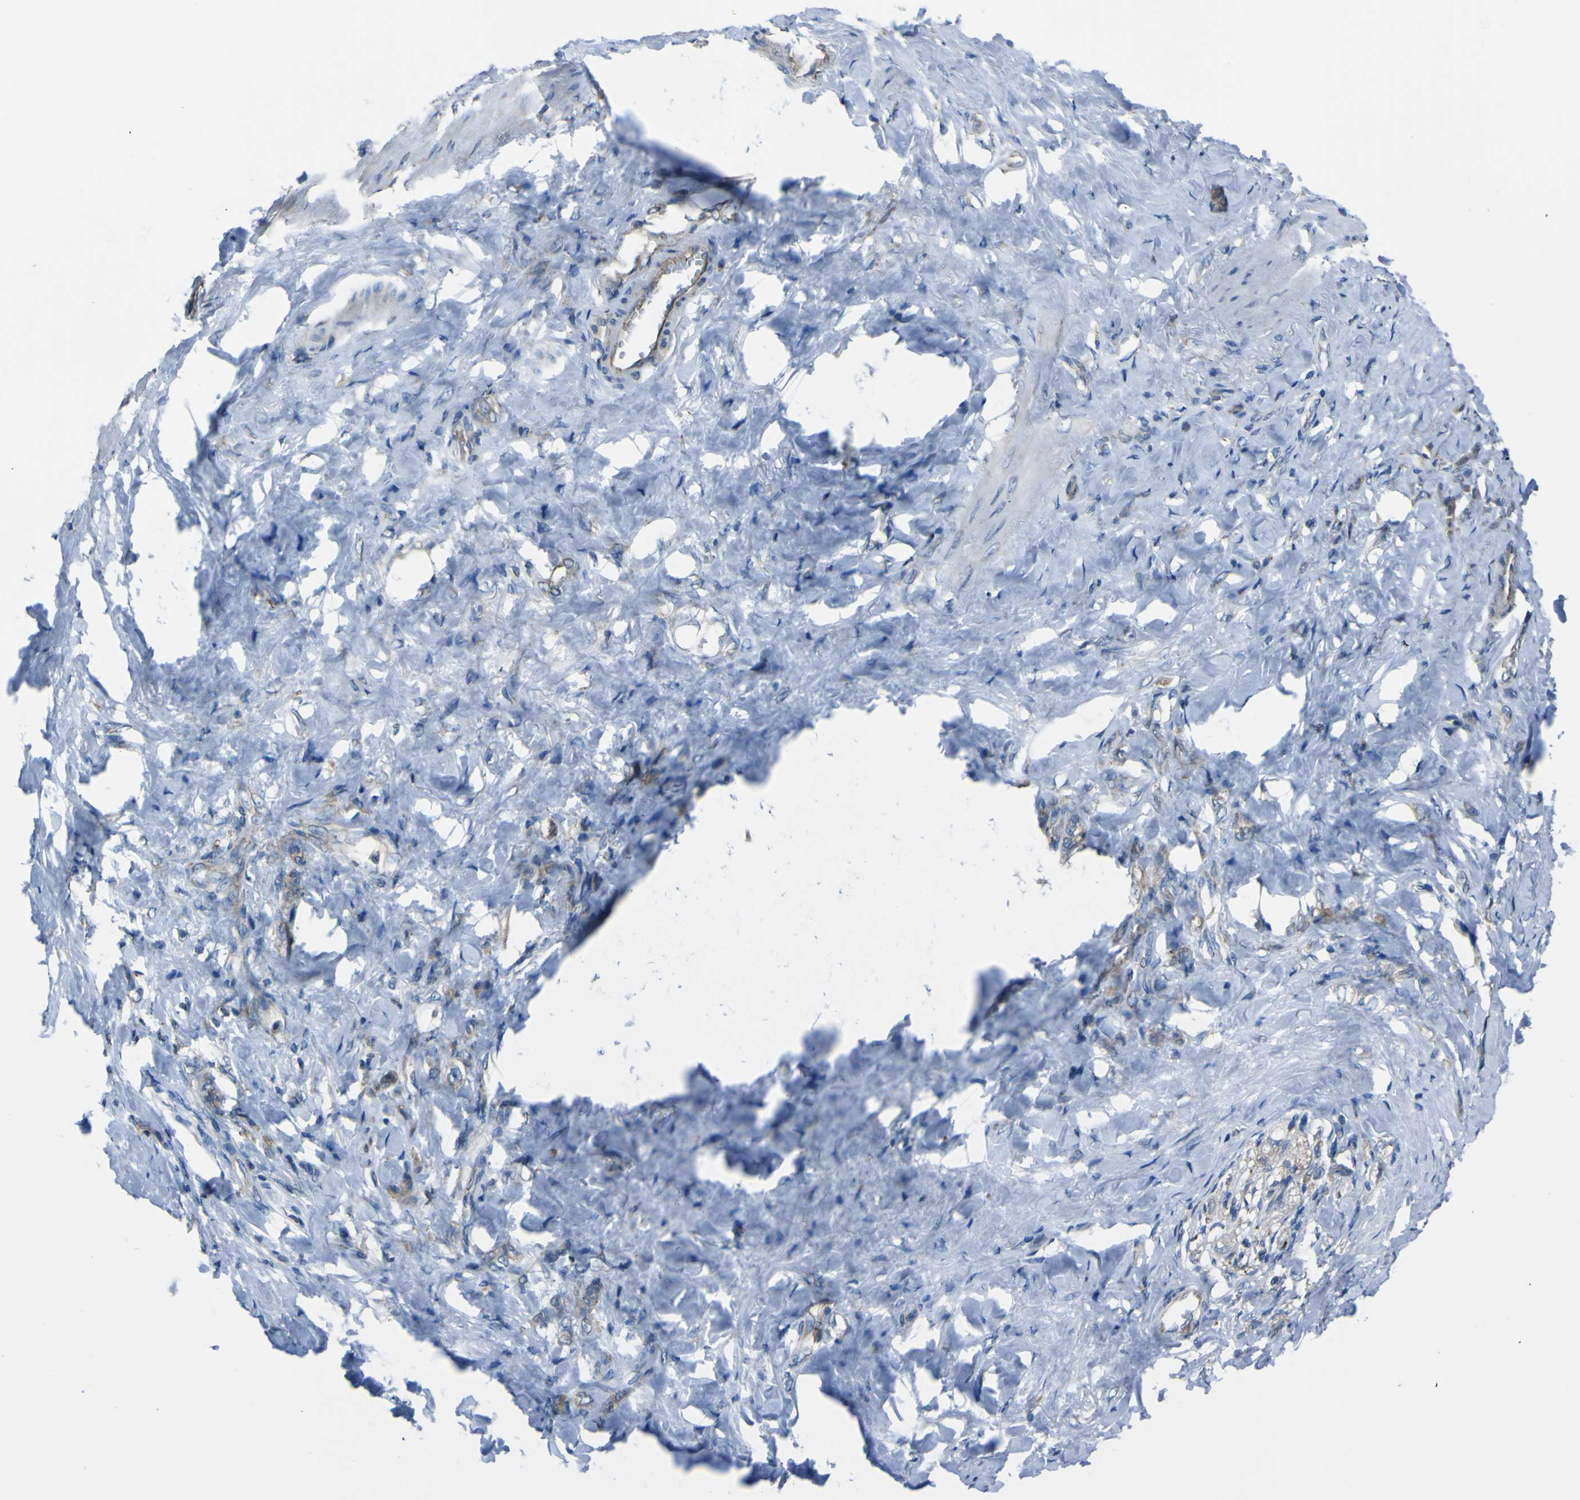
{"staining": {"intensity": "moderate", "quantity": ">75%", "location": "cytoplasmic/membranous"}, "tissue": "stomach cancer", "cell_type": "Tumor cells", "image_type": "cancer", "snomed": [{"axis": "morphology", "description": "Adenocarcinoma, NOS"}, {"axis": "topography", "description": "Stomach"}], "caption": "This is a micrograph of IHC staining of stomach adenocarcinoma, which shows moderate positivity in the cytoplasmic/membranous of tumor cells.", "gene": "STIM1", "patient": {"sex": "male", "age": 82}}